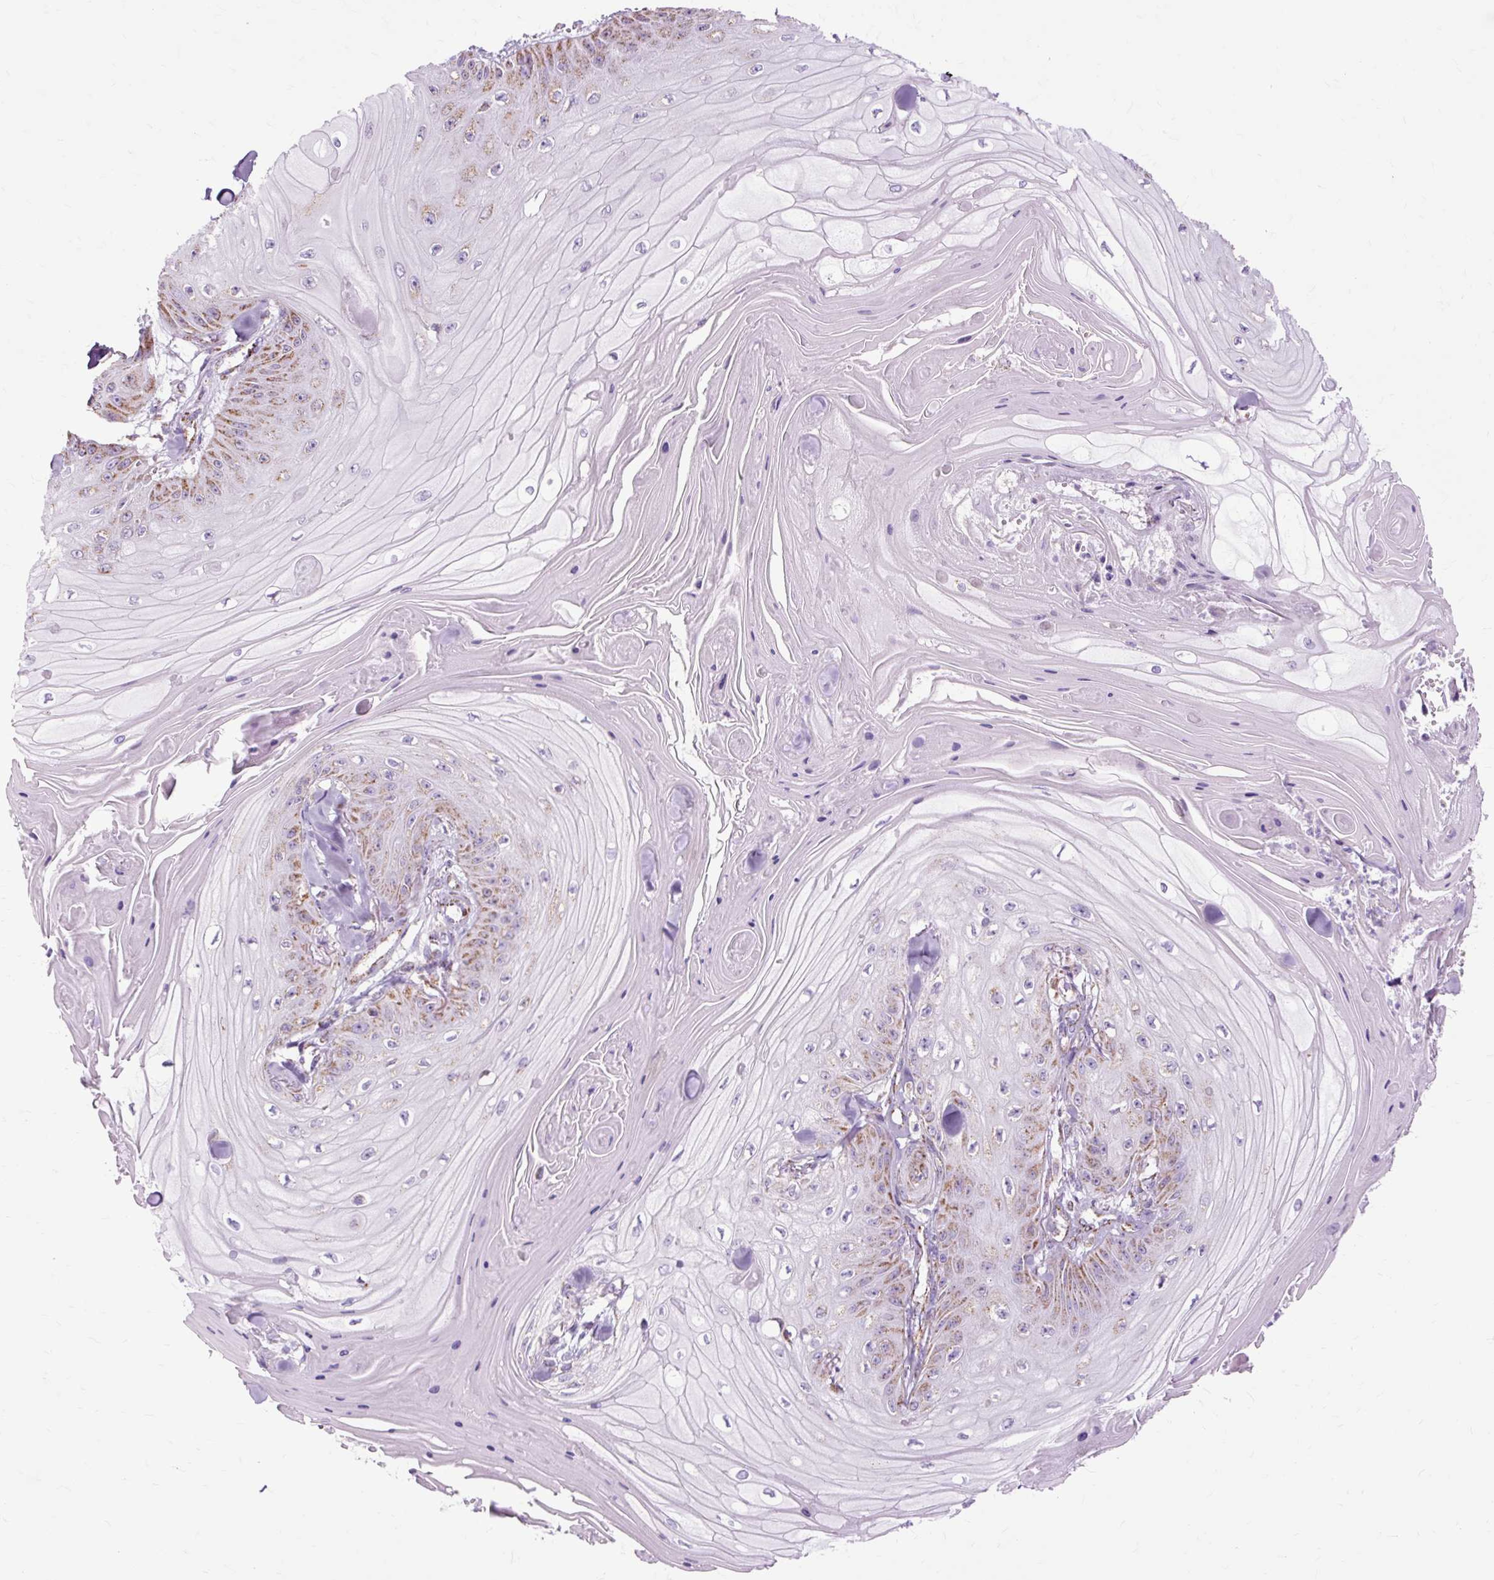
{"staining": {"intensity": "moderate", "quantity": "25%-75%", "location": "cytoplasmic/membranous"}, "tissue": "skin cancer", "cell_type": "Tumor cells", "image_type": "cancer", "snomed": [{"axis": "morphology", "description": "Squamous cell carcinoma, NOS"}, {"axis": "topography", "description": "Skin"}], "caption": "Moderate cytoplasmic/membranous staining is present in about 25%-75% of tumor cells in skin squamous cell carcinoma. Using DAB (3,3'-diaminobenzidine) (brown) and hematoxylin (blue) stains, captured at high magnification using brightfield microscopy.", "gene": "DLAT", "patient": {"sex": "male", "age": 74}}